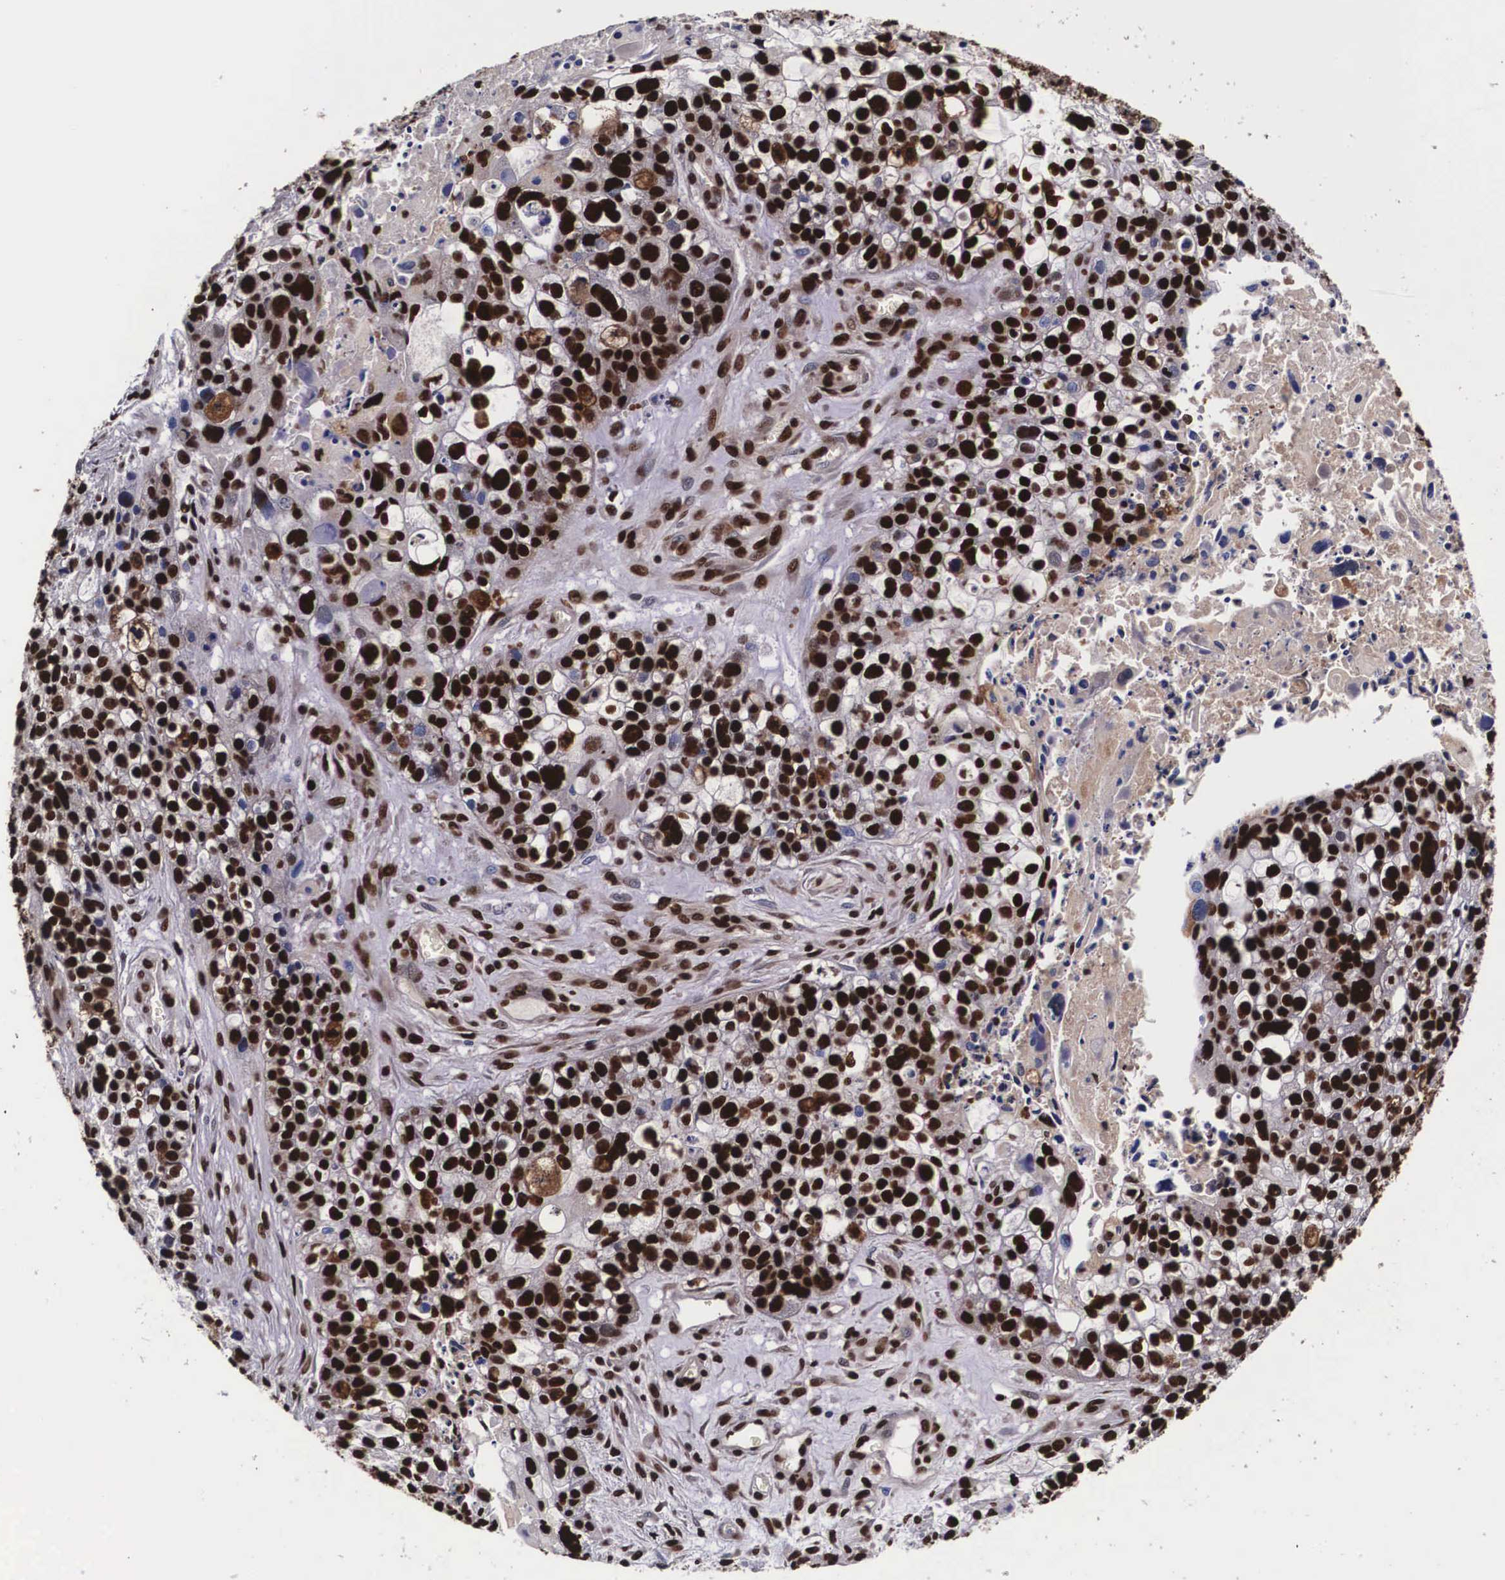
{"staining": {"intensity": "strong", "quantity": ">75%", "location": "nuclear"}, "tissue": "lung cancer", "cell_type": "Tumor cells", "image_type": "cancer", "snomed": [{"axis": "morphology", "description": "Squamous cell carcinoma, NOS"}, {"axis": "topography", "description": "Lymph node"}, {"axis": "topography", "description": "Lung"}], "caption": "Lung cancer (squamous cell carcinoma) was stained to show a protein in brown. There is high levels of strong nuclear expression in approximately >75% of tumor cells.", "gene": "PABPN1", "patient": {"sex": "male", "age": 74}}